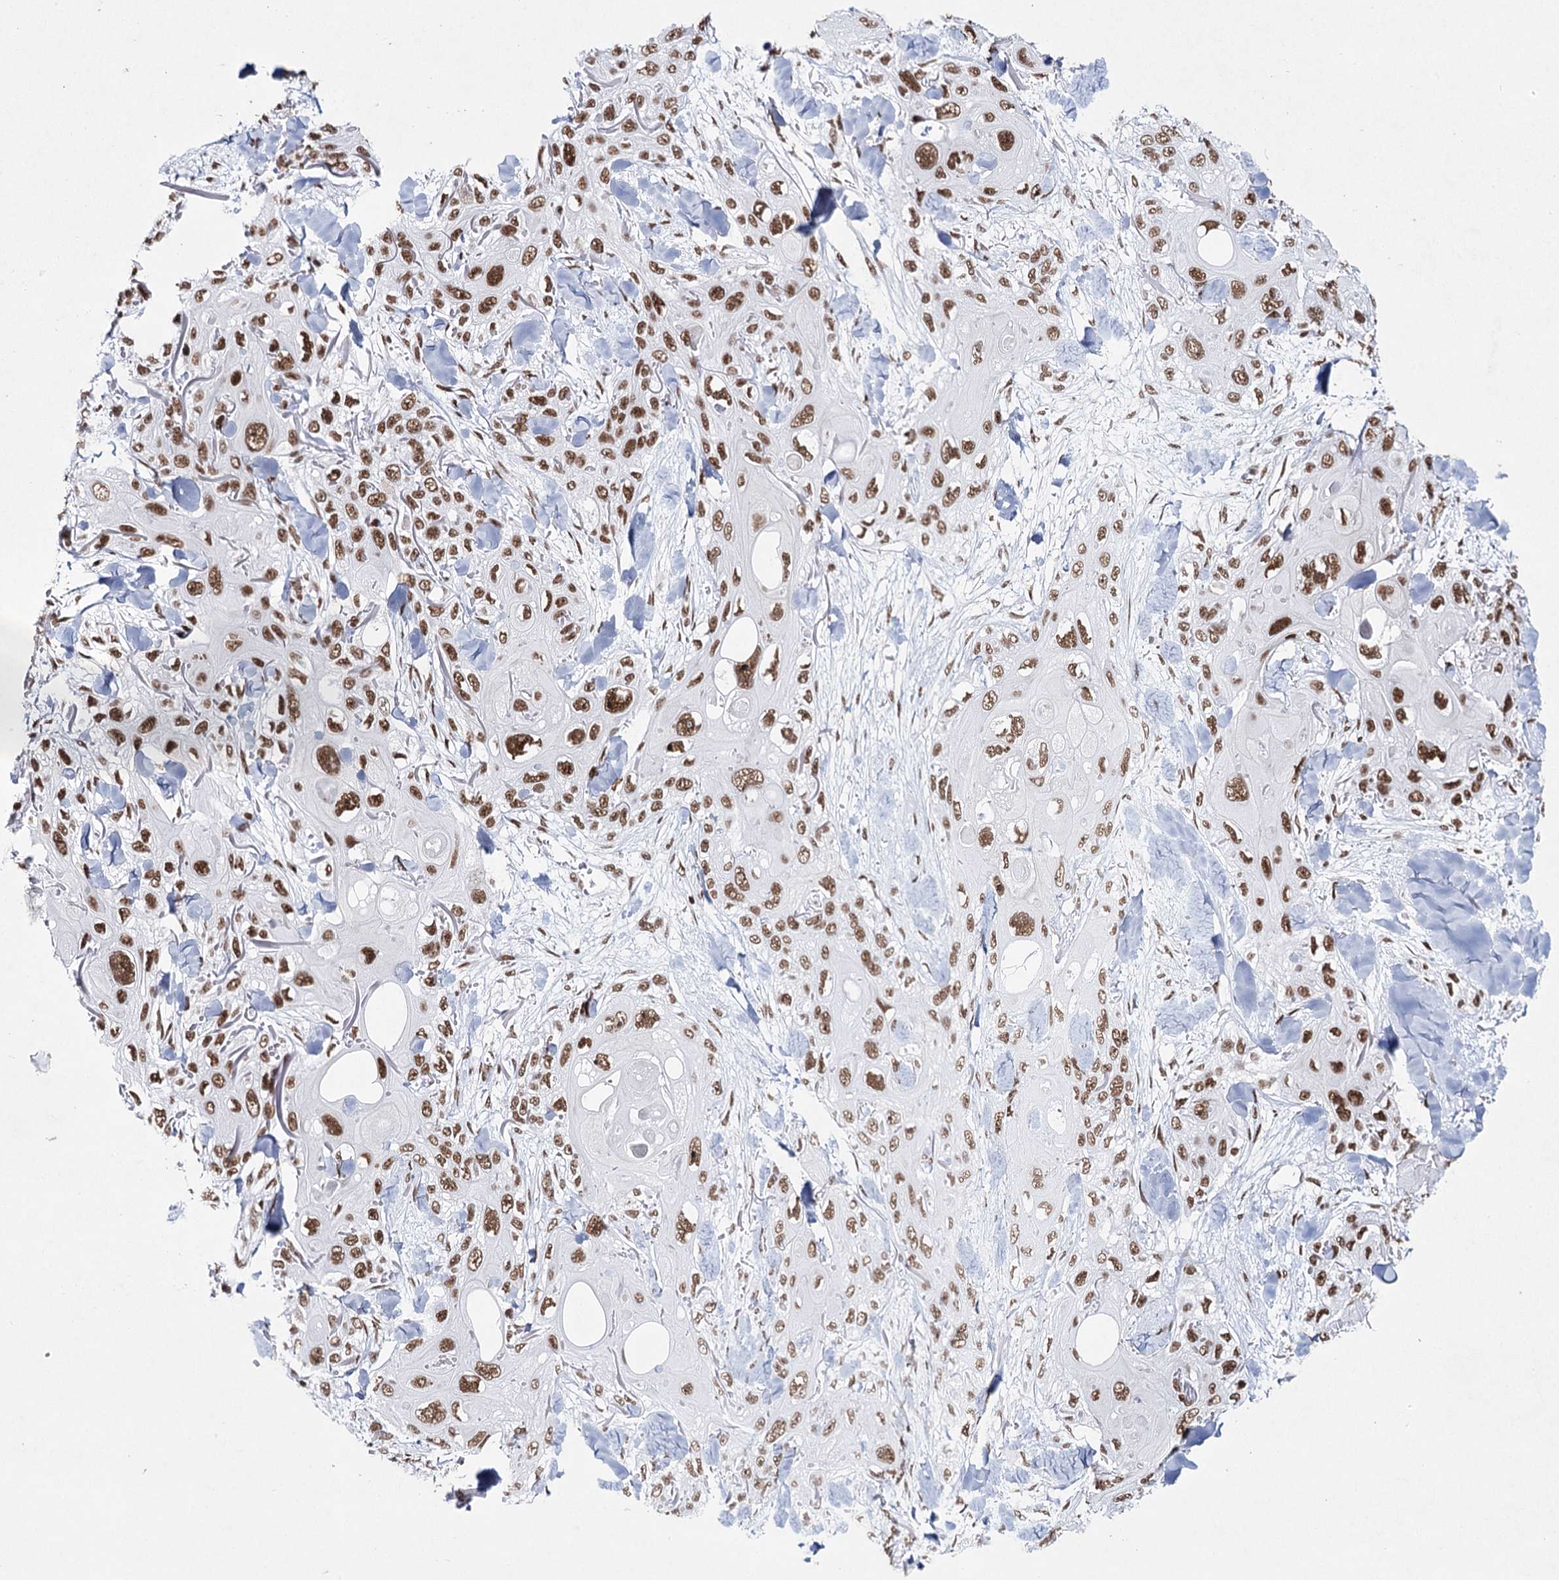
{"staining": {"intensity": "strong", "quantity": ">75%", "location": "nuclear"}, "tissue": "skin cancer", "cell_type": "Tumor cells", "image_type": "cancer", "snomed": [{"axis": "morphology", "description": "Normal tissue, NOS"}, {"axis": "morphology", "description": "Squamous cell carcinoma, NOS"}, {"axis": "topography", "description": "Skin"}], "caption": "Immunohistochemistry (IHC) (DAB) staining of skin squamous cell carcinoma exhibits strong nuclear protein expression in approximately >75% of tumor cells.", "gene": "SCAF8", "patient": {"sex": "male", "age": 72}}